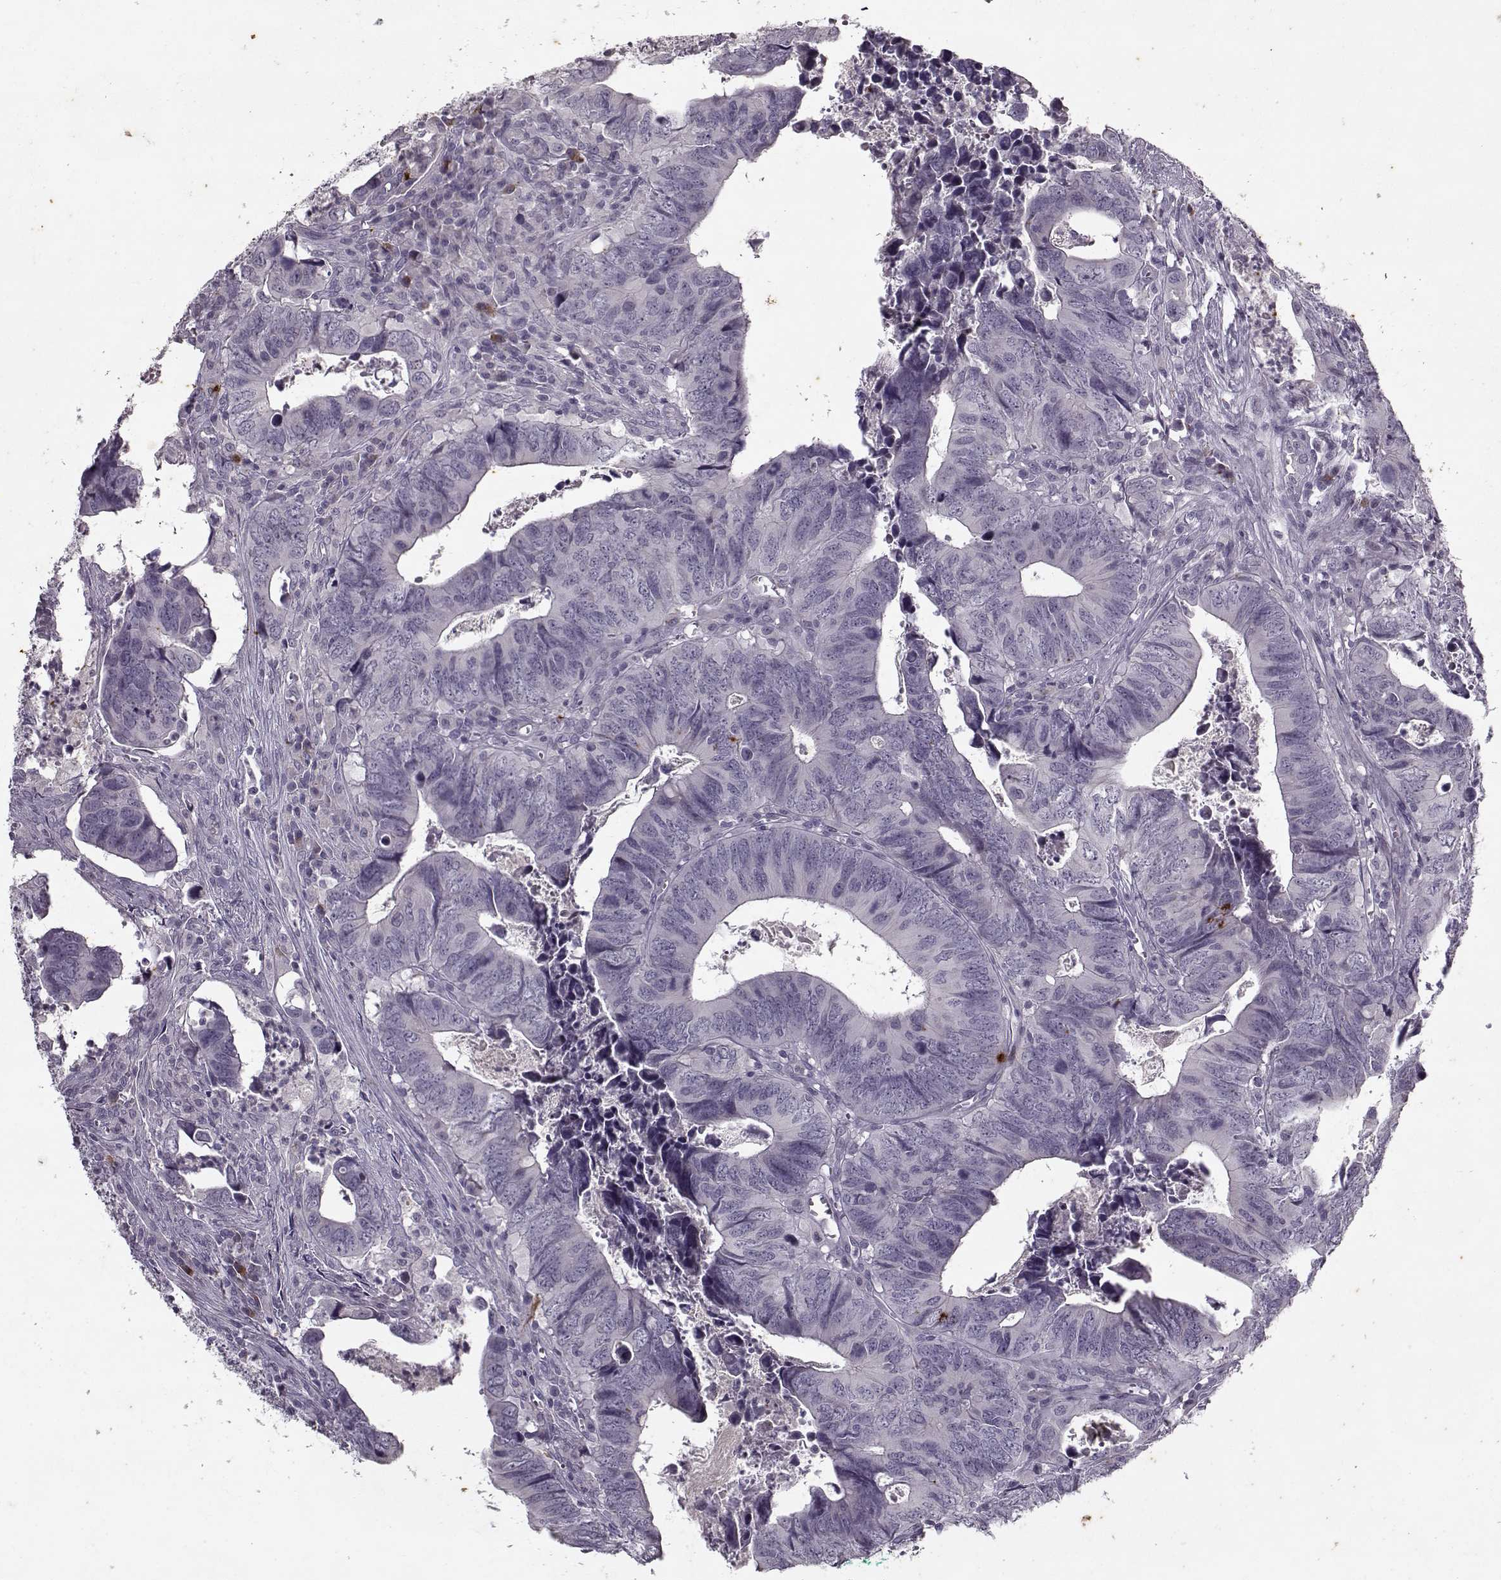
{"staining": {"intensity": "negative", "quantity": "none", "location": "none"}, "tissue": "colorectal cancer", "cell_type": "Tumor cells", "image_type": "cancer", "snomed": [{"axis": "morphology", "description": "Adenocarcinoma, NOS"}, {"axis": "topography", "description": "Colon"}], "caption": "Colorectal cancer (adenocarcinoma) was stained to show a protein in brown. There is no significant staining in tumor cells. (Stains: DAB (3,3'-diaminobenzidine) IHC with hematoxylin counter stain, Microscopy: brightfield microscopy at high magnification).", "gene": "KRT9", "patient": {"sex": "female", "age": 82}}